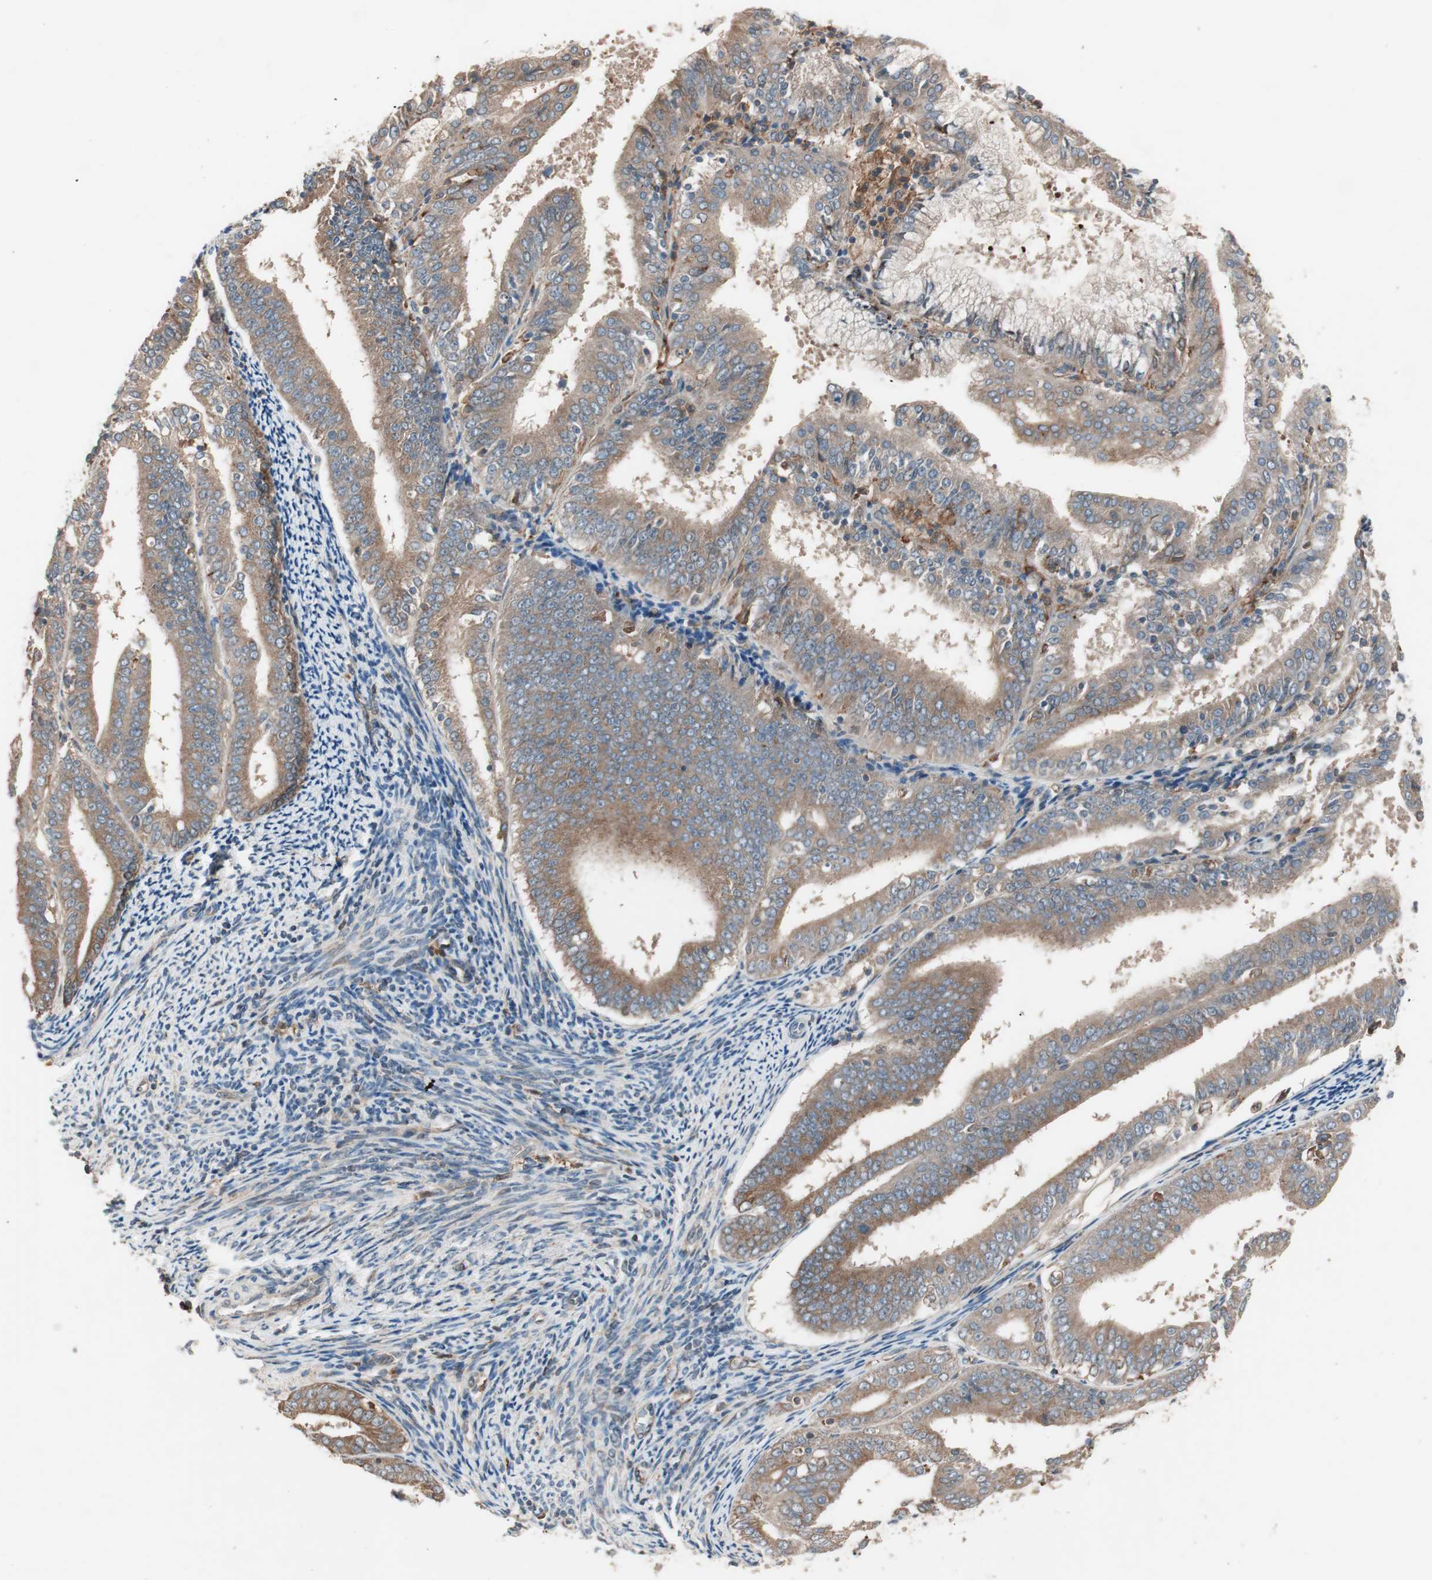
{"staining": {"intensity": "moderate", "quantity": ">75%", "location": "cytoplasmic/membranous"}, "tissue": "endometrial cancer", "cell_type": "Tumor cells", "image_type": "cancer", "snomed": [{"axis": "morphology", "description": "Adenocarcinoma, NOS"}, {"axis": "topography", "description": "Endometrium"}], "caption": "The image exhibits immunohistochemical staining of endometrial adenocarcinoma. There is moderate cytoplasmic/membranous positivity is appreciated in about >75% of tumor cells.", "gene": "STAB1", "patient": {"sex": "female", "age": 63}}